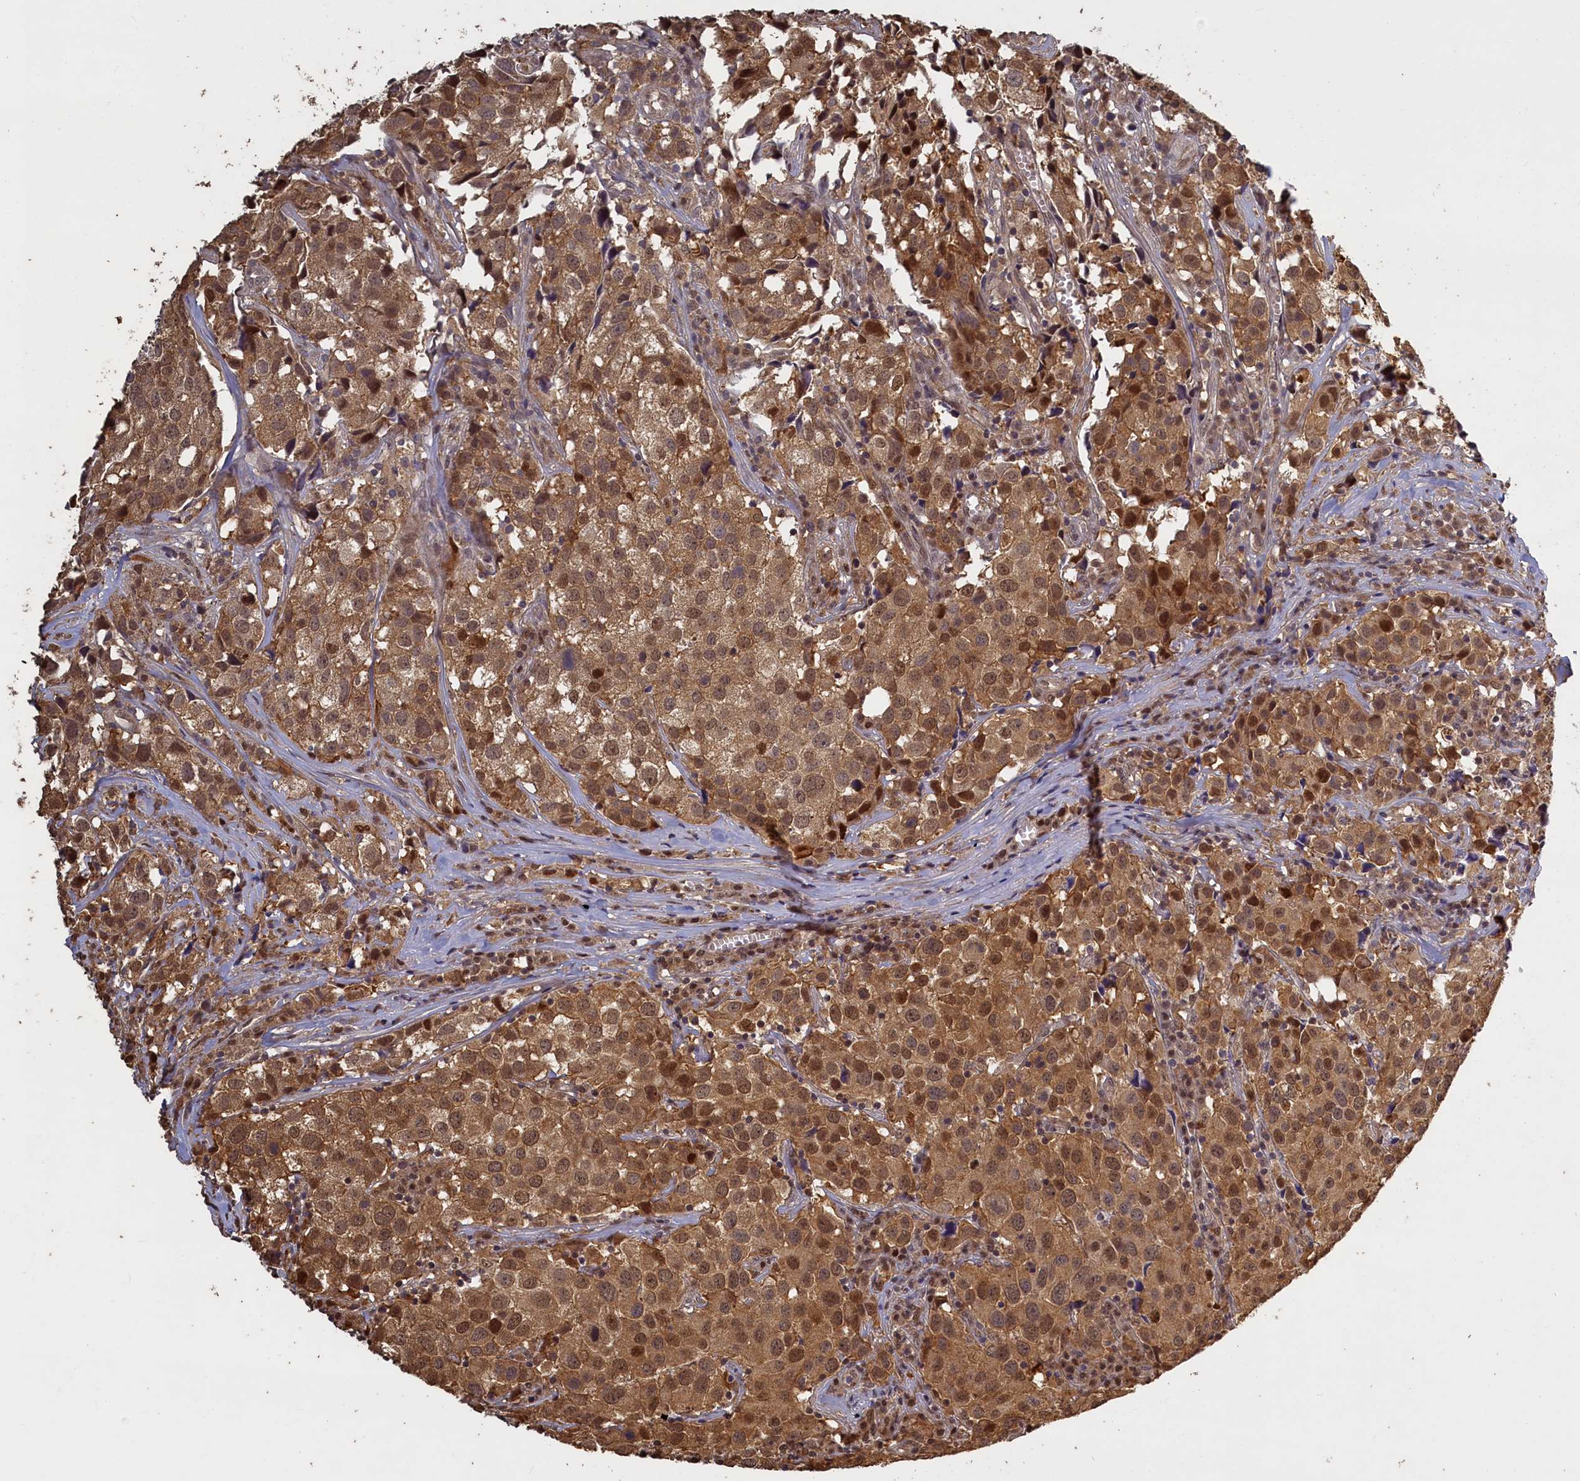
{"staining": {"intensity": "moderate", "quantity": ">75%", "location": "cytoplasmic/membranous,nuclear"}, "tissue": "urothelial cancer", "cell_type": "Tumor cells", "image_type": "cancer", "snomed": [{"axis": "morphology", "description": "Urothelial carcinoma, High grade"}, {"axis": "topography", "description": "Urinary bladder"}], "caption": "The photomicrograph displays staining of urothelial cancer, revealing moderate cytoplasmic/membranous and nuclear protein expression (brown color) within tumor cells.", "gene": "UCHL3", "patient": {"sex": "female", "age": 75}}